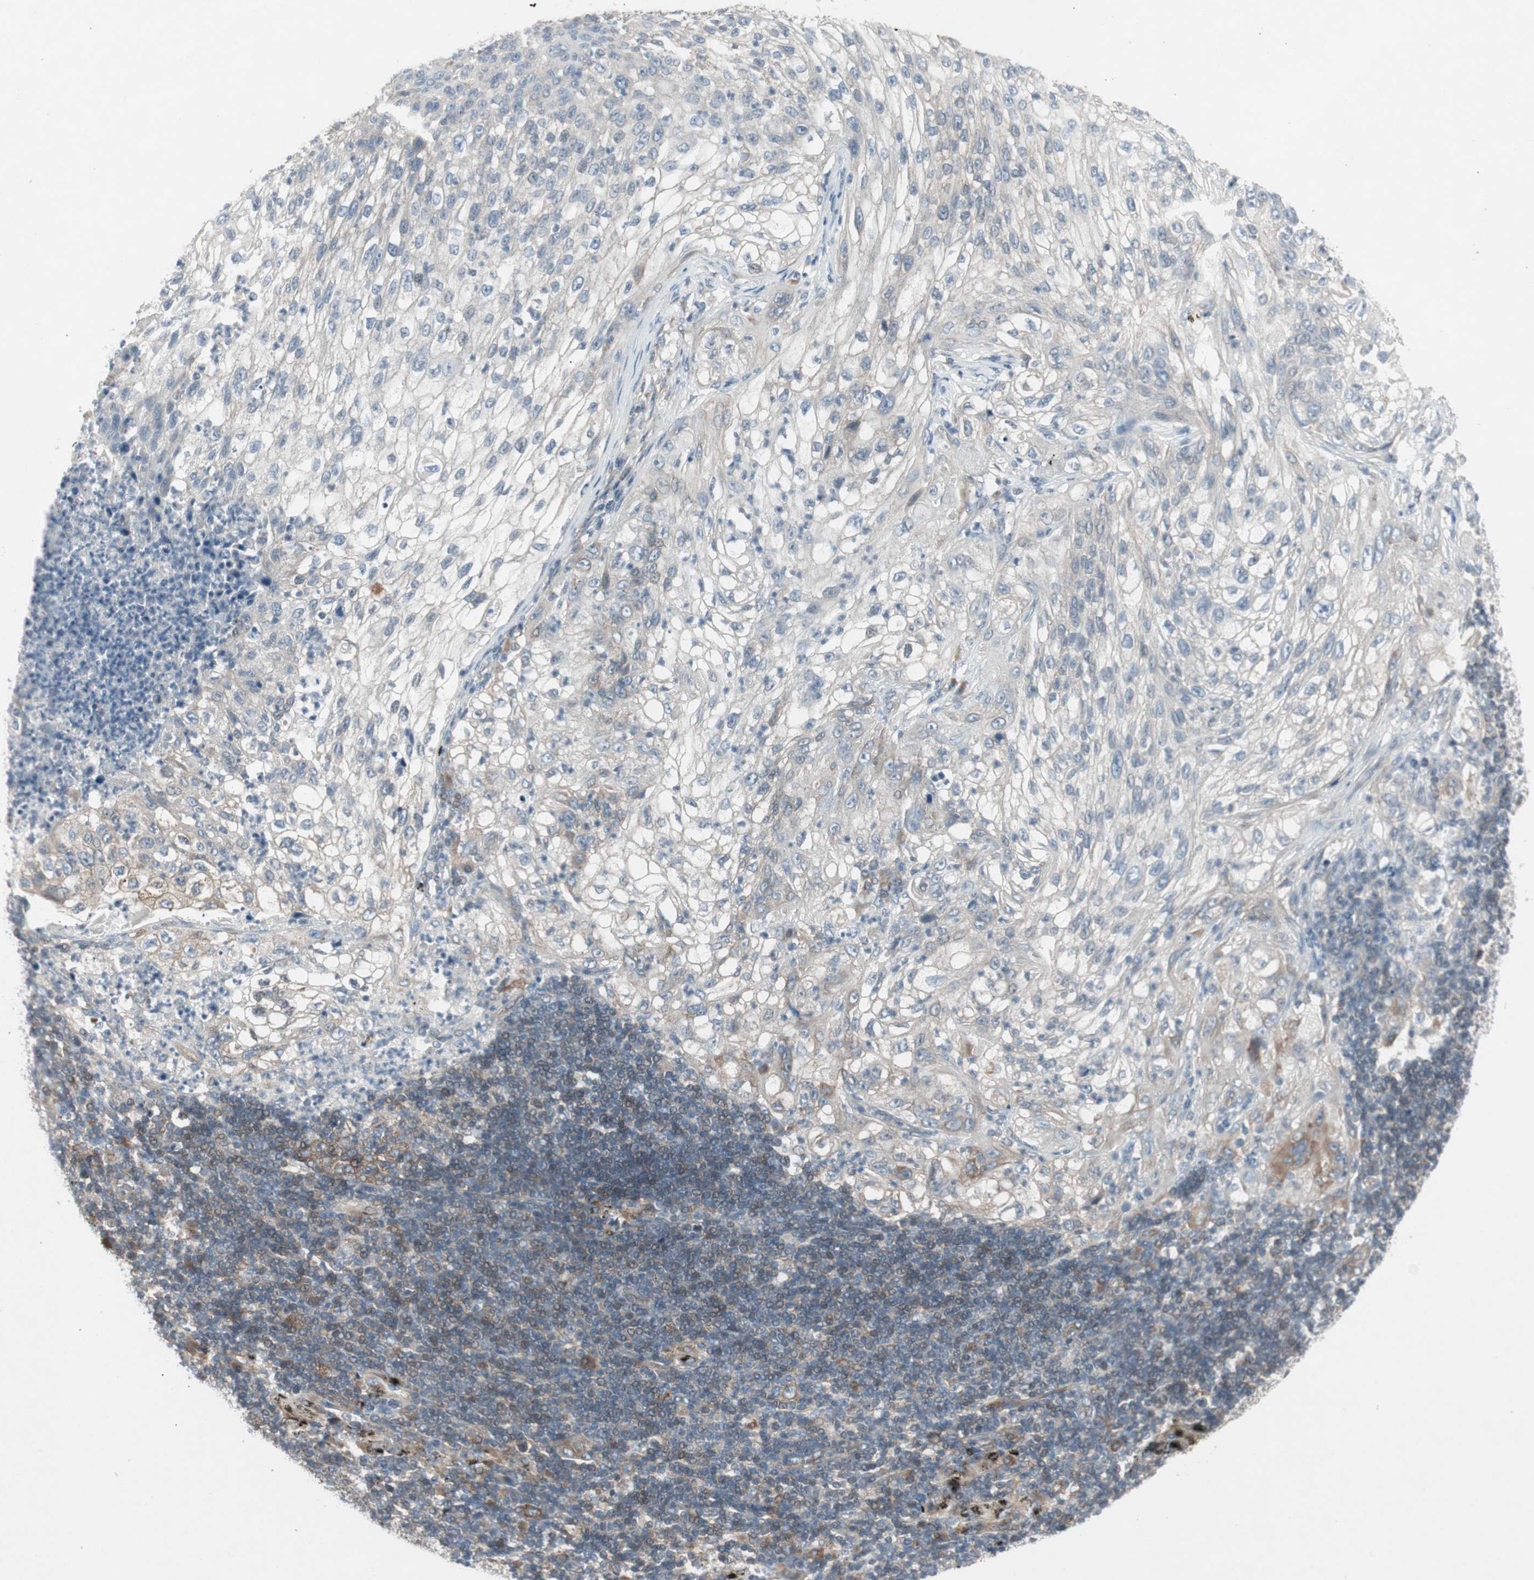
{"staining": {"intensity": "weak", "quantity": "<25%", "location": "cytoplasmic/membranous"}, "tissue": "lung cancer", "cell_type": "Tumor cells", "image_type": "cancer", "snomed": [{"axis": "morphology", "description": "Inflammation, NOS"}, {"axis": "morphology", "description": "Squamous cell carcinoma, NOS"}, {"axis": "topography", "description": "Lymph node"}, {"axis": "topography", "description": "Soft tissue"}, {"axis": "topography", "description": "Lung"}], "caption": "This photomicrograph is of lung cancer (squamous cell carcinoma) stained with immunohistochemistry (IHC) to label a protein in brown with the nuclei are counter-stained blue. There is no staining in tumor cells.", "gene": "PANK2", "patient": {"sex": "male", "age": 66}}